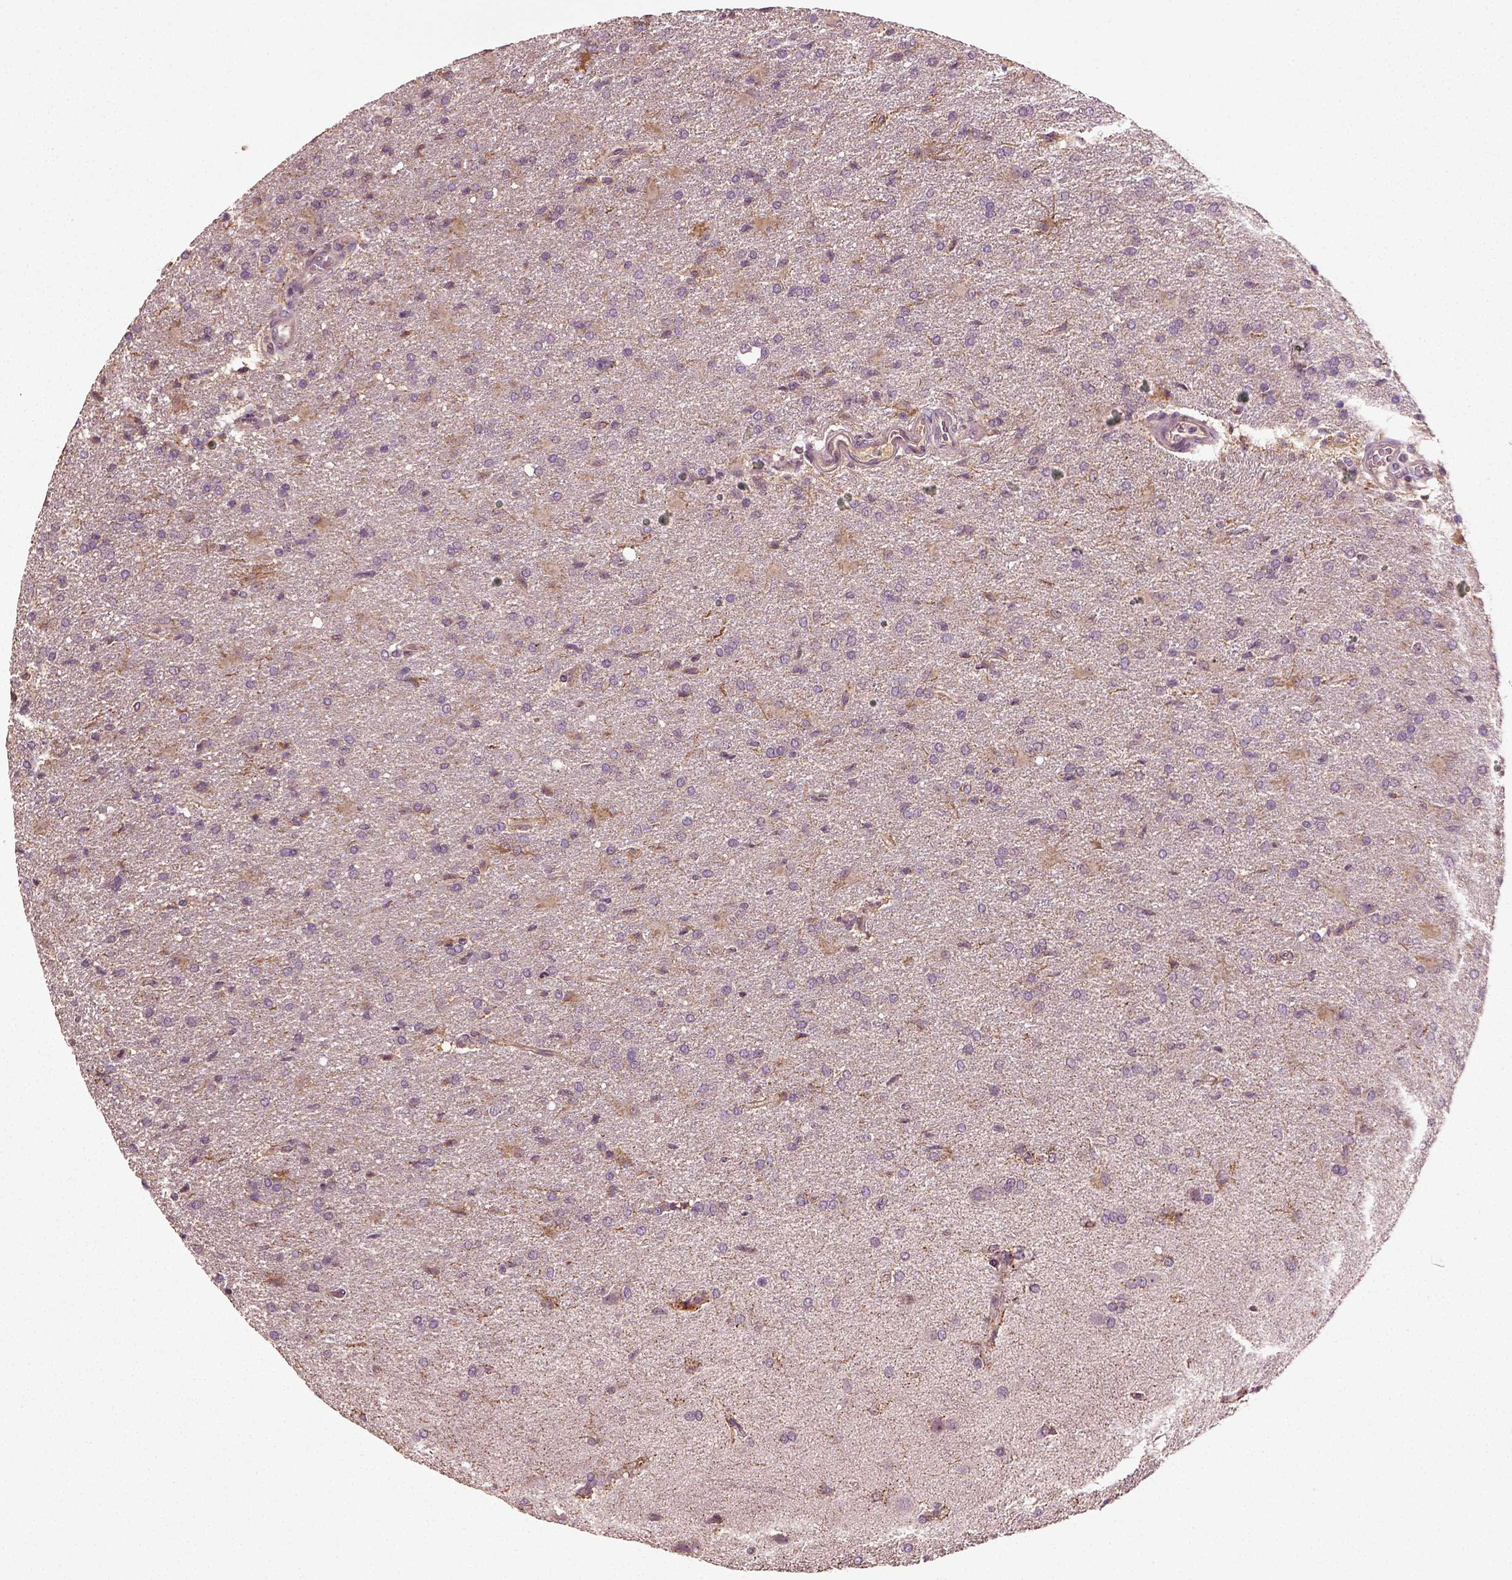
{"staining": {"intensity": "negative", "quantity": "none", "location": "none"}, "tissue": "glioma", "cell_type": "Tumor cells", "image_type": "cancer", "snomed": [{"axis": "morphology", "description": "Glioma, malignant, High grade"}, {"axis": "topography", "description": "Brain"}], "caption": "Human glioma stained for a protein using IHC reveals no expression in tumor cells.", "gene": "ERV3-1", "patient": {"sex": "male", "age": 68}}